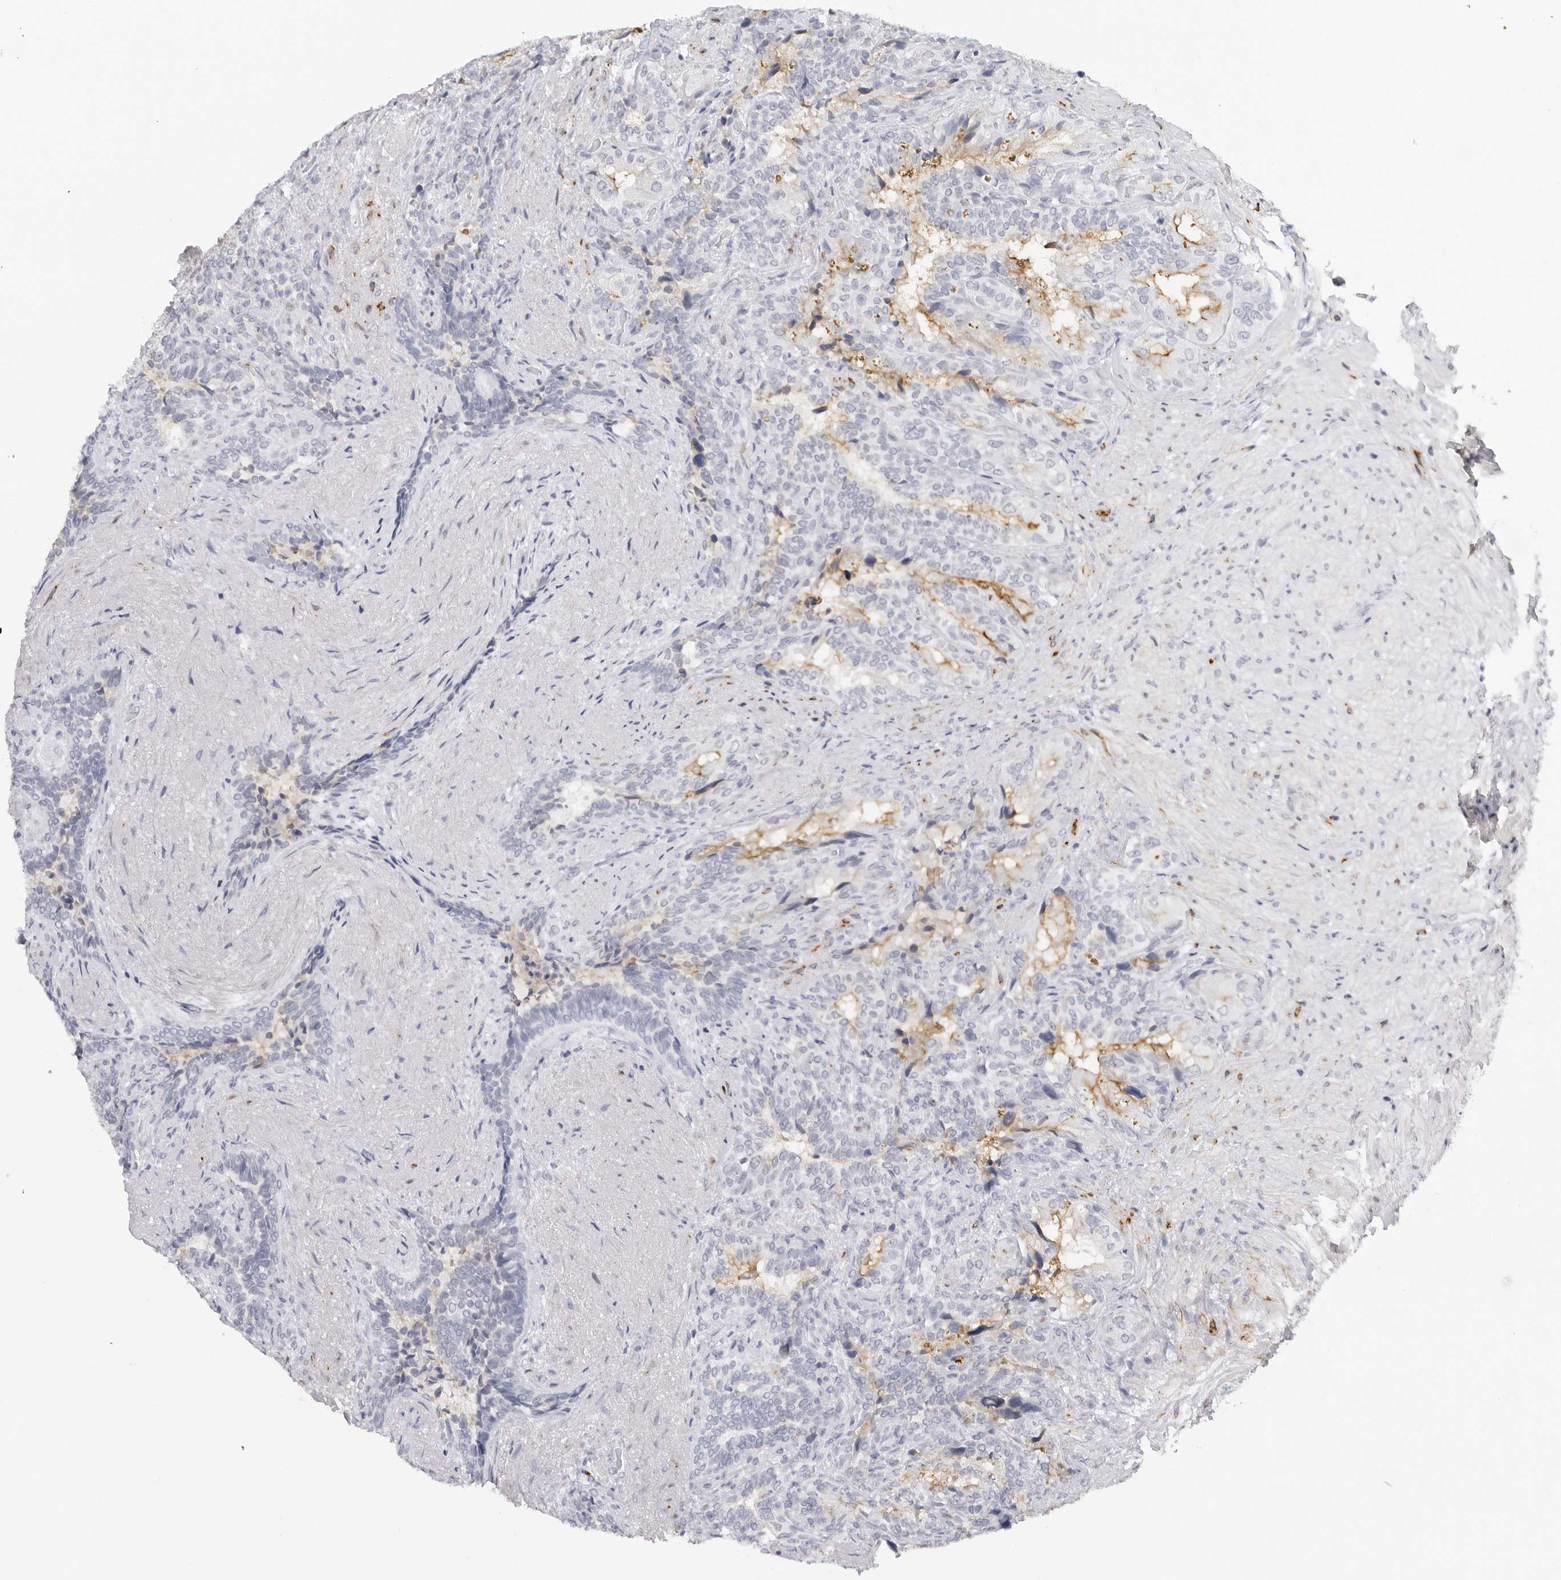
{"staining": {"intensity": "negative", "quantity": "none", "location": "none"}, "tissue": "seminal vesicle", "cell_type": "Glandular cells", "image_type": "normal", "snomed": [{"axis": "morphology", "description": "Normal tissue, NOS"}, {"axis": "topography", "description": "Seminal veicle"}, {"axis": "topography", "description": "Peripheral nerve tissue"}], "caption": "Immunohistochemistry (IHC) histopathology image of unremarkable seminal vesicle: seminal vesicle stained with DAB displays no significant protein positivity in glandular cells.", "gene": "HSPB7", "patient": {"sex": "male", "age": 63}}